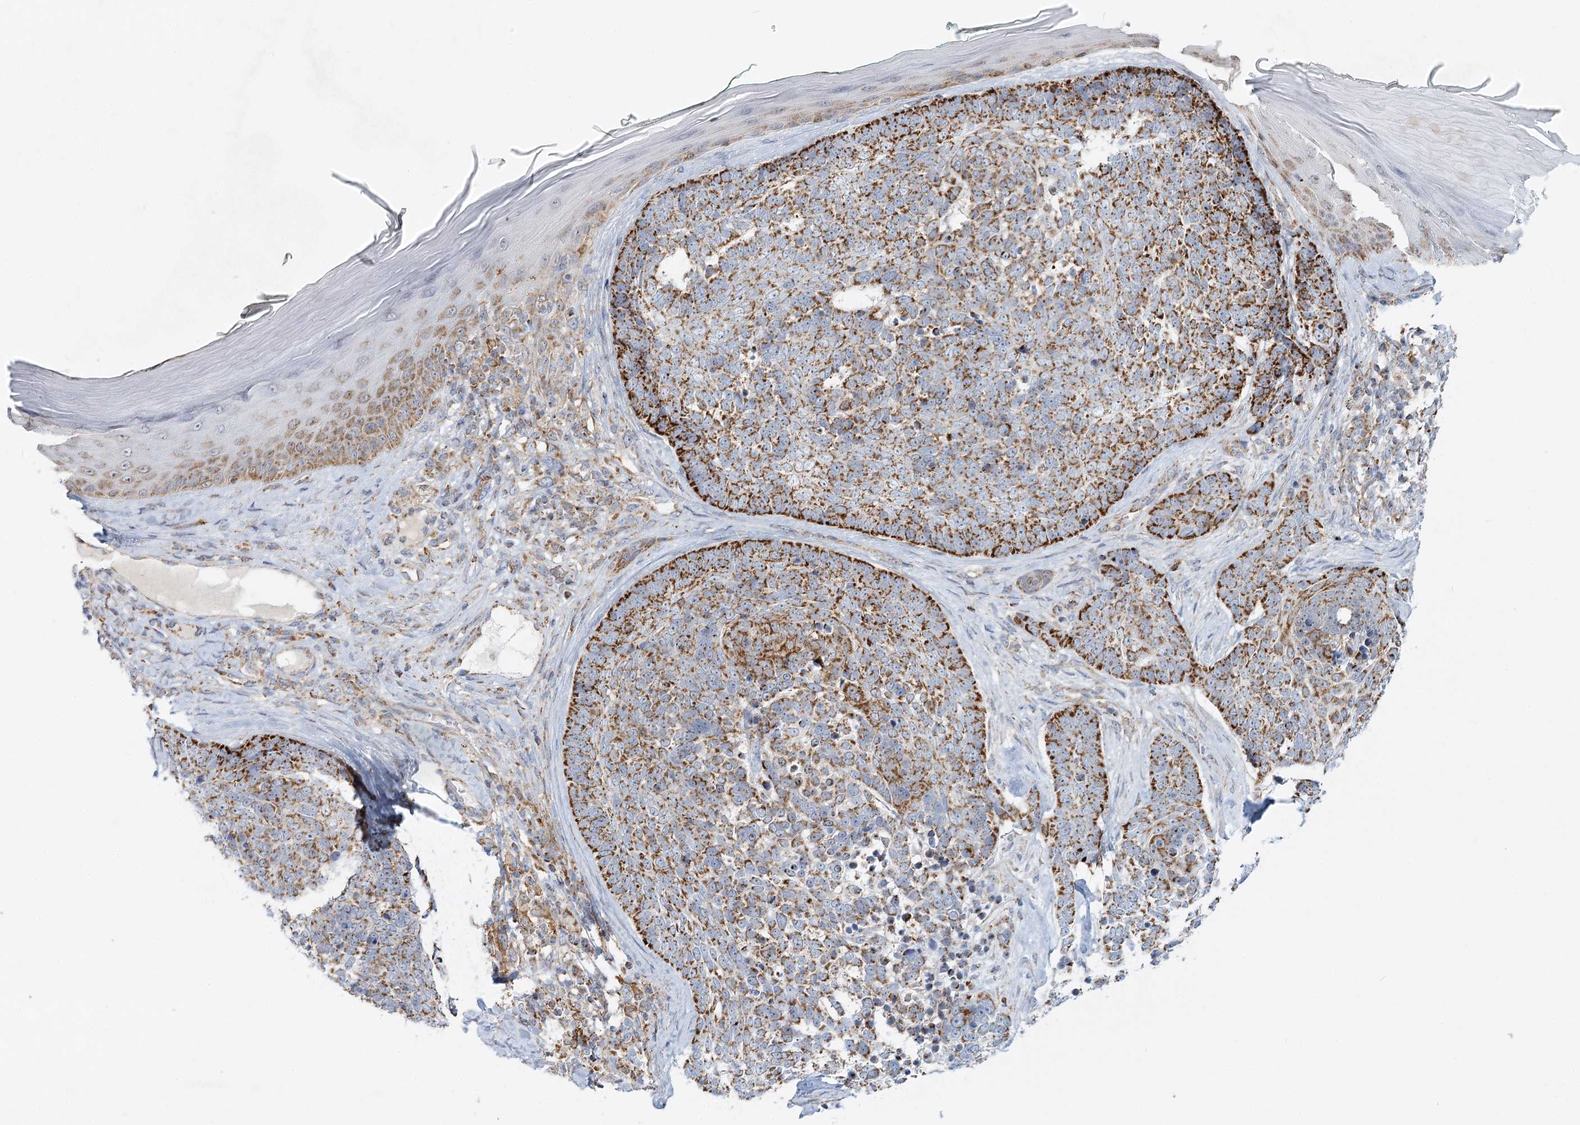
{"staining": {"intensity": "strong", "quantity": ">75%", "location": "cytoplasmic/membranous"}, "tissue": "skin cancer", "cell_type": "Tumor cells", "image_type": "cancer", "snomed": [{"axis": "morphology", "description": "Basal cell carcinoma"}, {"axis": "topography", "description": "Skin"}], "caption": "A brown stain highlights strong cytoplasmic/membranous positivity of a protein in basal cell carcinoma (skin) tumor cells.", "gene": "TAS1R1", "patient": {"sex": "female", "age": 81}}